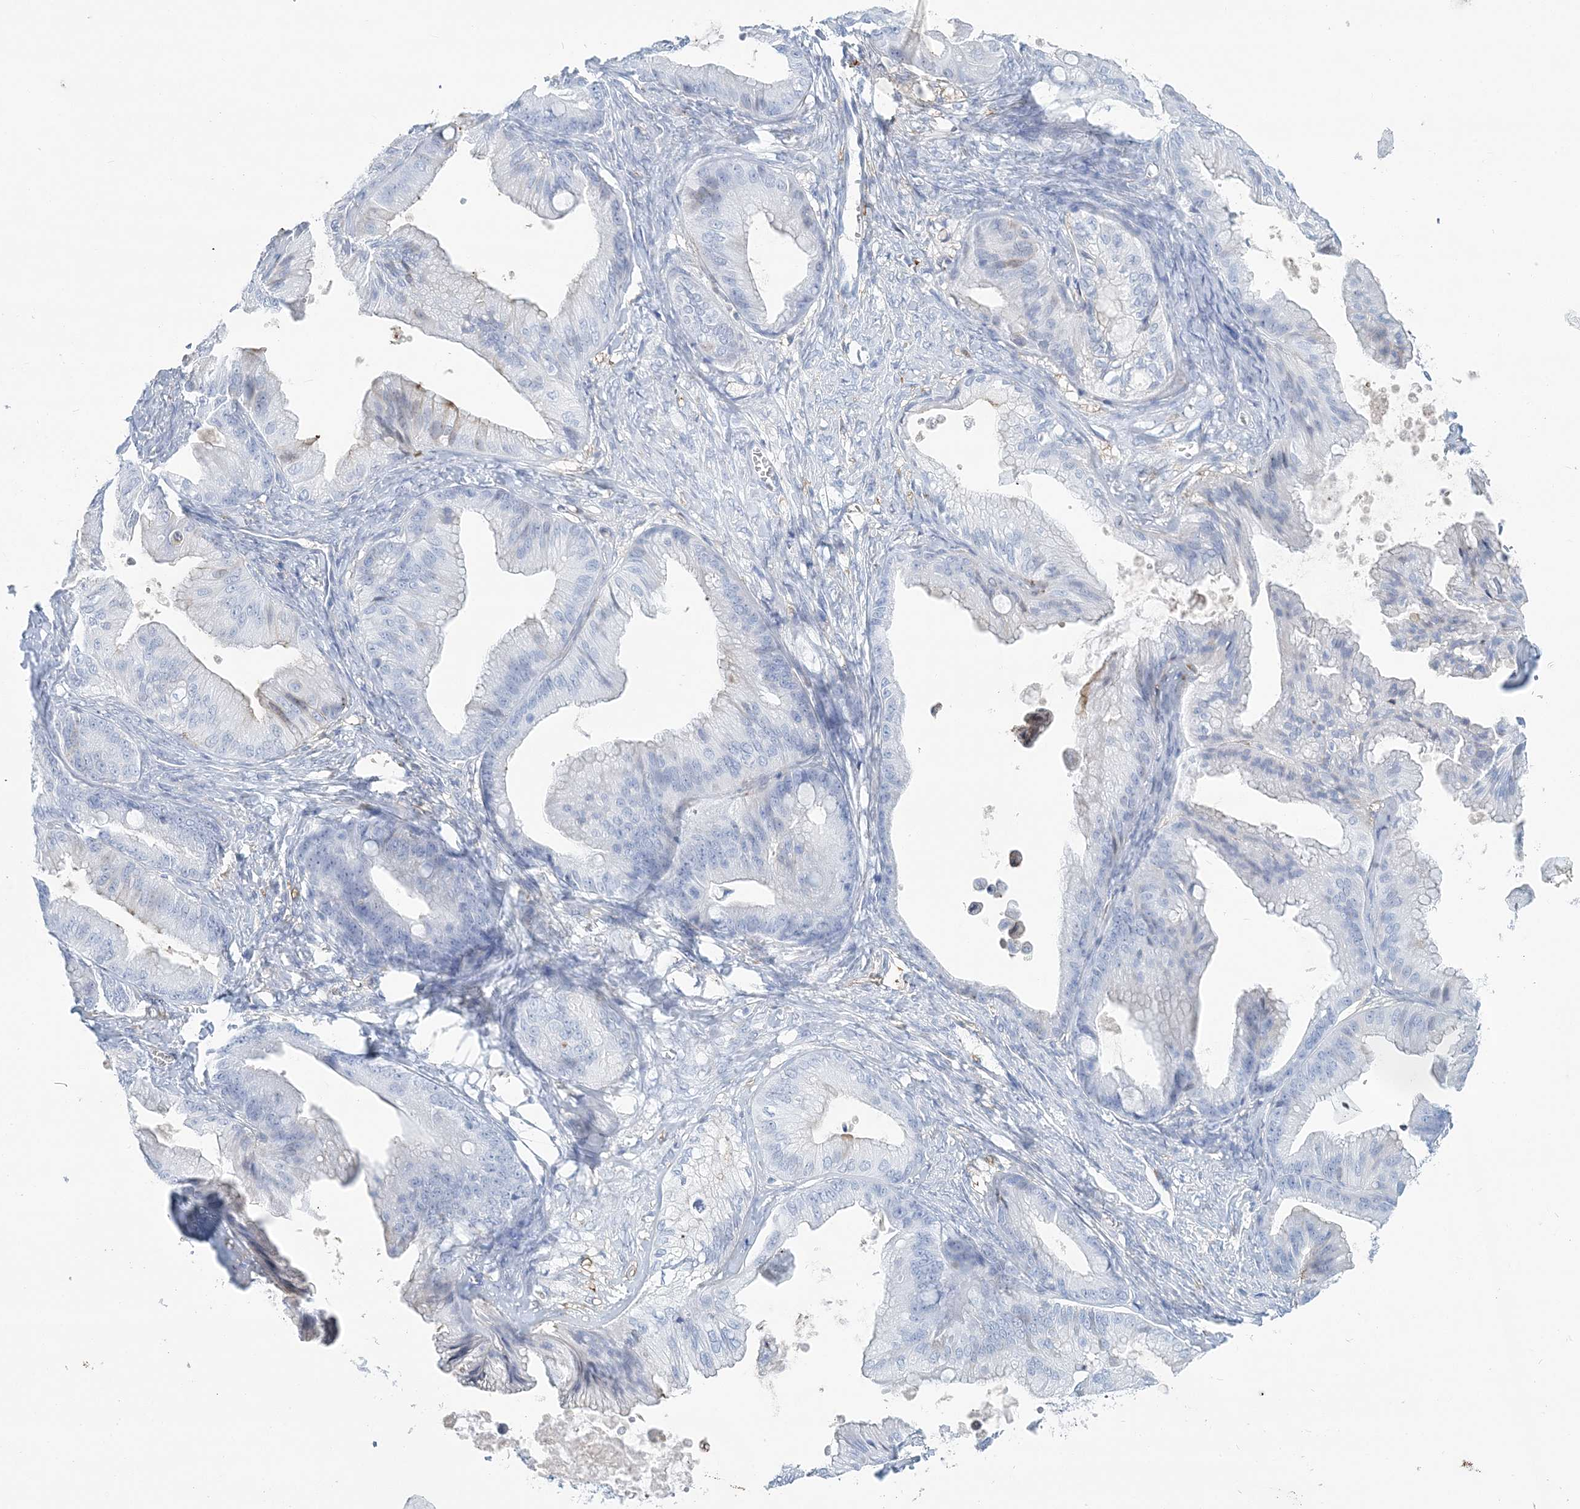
{"staining": {"intensity": "negative", "quantity": "none", "location": "none"}, "tissue": "ovarian cancer", "cell_type": "Tumor cells", "image_type": "cancer", "snomed": [{"axis": "morphology", "description": "Cystadenocarcinoma, mucinous, NOS"}, {"axis": "topography", "description": "Ovary"}], "caption": "This photomicrograph is of ovarian mucinous cystadenocarcinoma stained with IHC to label a protein in brown with the nuclei are counter-stained blue. There is no staining in tumor cells.", "gene": "NKX6-1", "patient": {"sex": "female", "age": 71}}